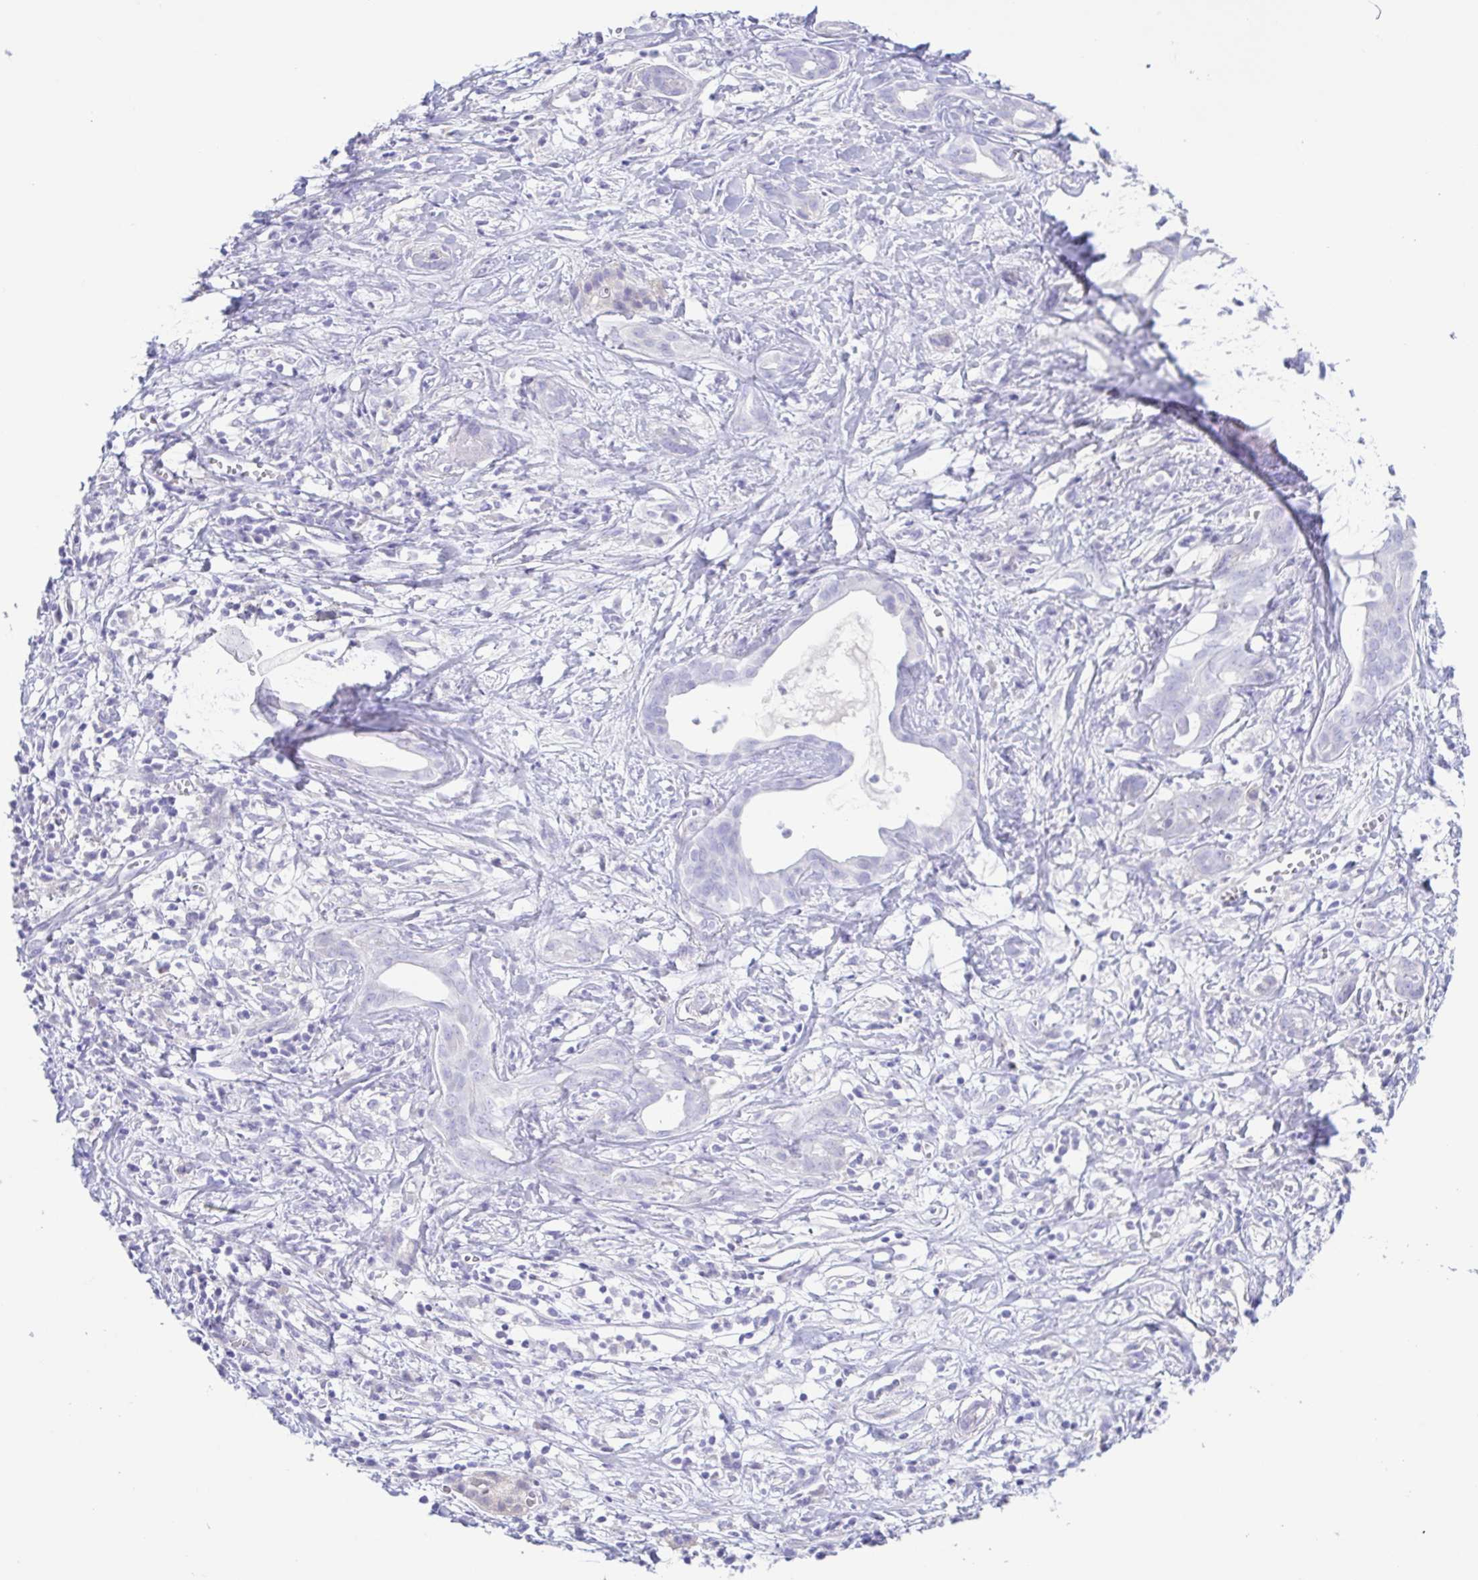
{"staining": {"intensity": "negative", "quantity": "none", "location": "none"}, "tissue": "pancreatic cancer", "cell_type": "Tumor cells", "image_type": "cancer", "snomed": [{"axis": "morphology", "description": "Adenocarcinoma, NOS"}, {"axis": "topography", "description": "Pancreas"}], "caption": "Immunohistochemistry (IHC) image of neoplastic tissue: human pancreatic cancer stained with DAB (3,3'-diaminobenzidine) shows no significant protein positivity in tumor cells.", "gene": "A1BG", "patient": {"sex": "male", "age": 61}}